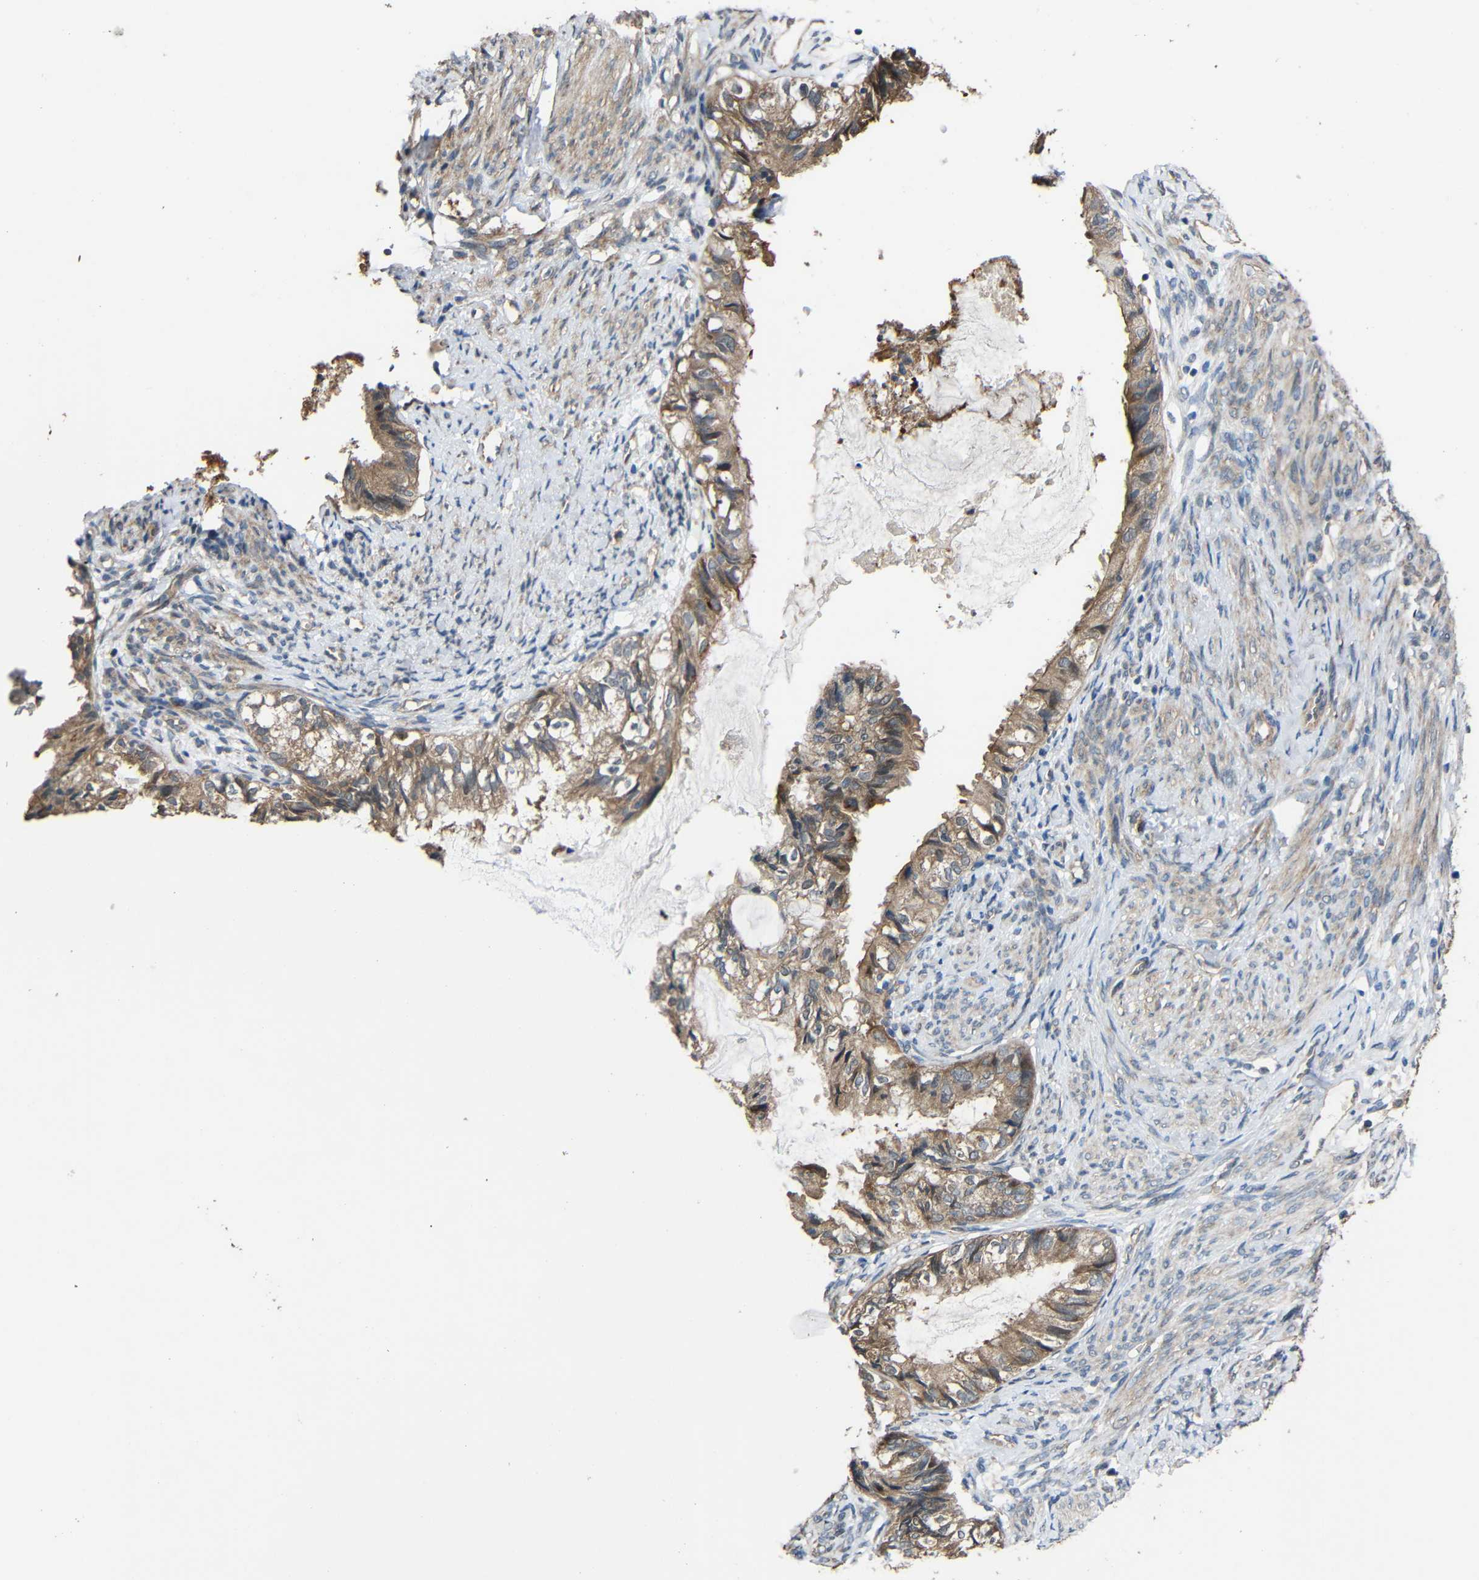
{"staining": {"intensity": "moderate", "quantity": ">75%", "location": "cytoplasmic/membranous"}, "tissue": "cervical cancer", "cell_type": "Tumor cells", "image_type": "cancer", "snomed": [{"axis": "morphology", "description": "Normal tissue, NOS"}, {"axis": "morphology", "description": "Adenocarcinoma, NOS"}, {"axis": "topography", "description": "Cervix"}, {"axis": "topography", "description": "Endometrium"}], "caption": "Protein staining of cervical cancer tissue shows moderate cytoplasmic/membranous positivity in about >75% of tumor cells. (Stains: DAB in brown, nuclei in blue, Microscopy: brightfield microscopy at high magnification).", "gene": "CHST9", "patient": {"sex": "female", "age": 86}}